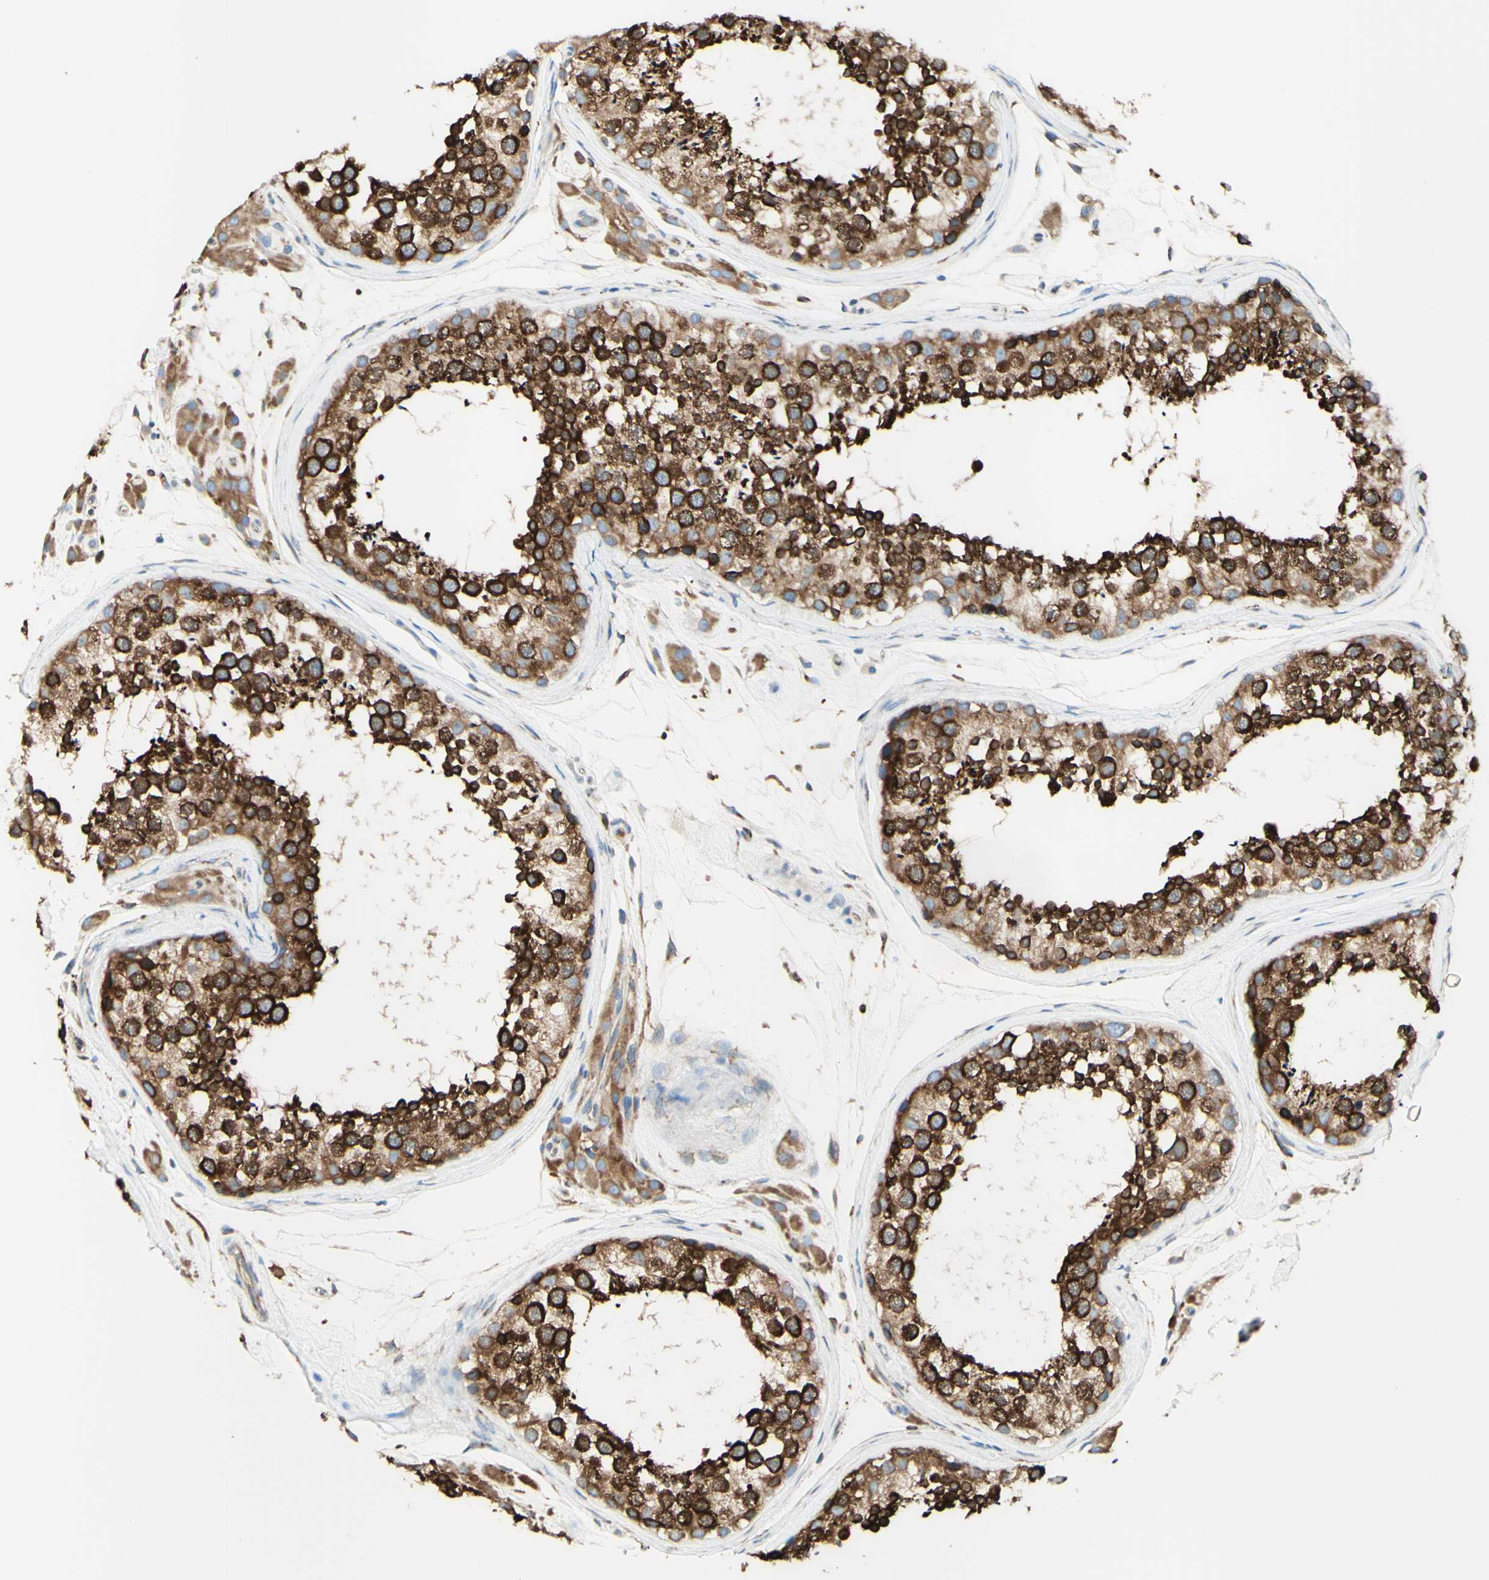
{"staining": {"intensity": "strong", "quantity": ">75%", "location": "cytoplasmic/membranous"}, "tissue": "testis", "cell_type": "Cells in seminiferous ducts", "image_type": "normal", "snomed": [{"axis": "morphology", "description": "Normal tissue, NOS"}, {"axis": "topography", "description": "Testis"}], "caption": "IHC staining of normal testis, which demonstrates high levels of strong cytoplasmic/membranous expression in about >75% of cells in seminiferous ducts indicating strong cytoplasmic/membranous protein positivity. The staining was performed using DAB (3,3'-diaminobenzidine) (brown) for protein detection and nuclei were counterstained in hematoxylin (blue).", "gene": "DNAJB11", "patient": {"sex": "male", "age": 46}}